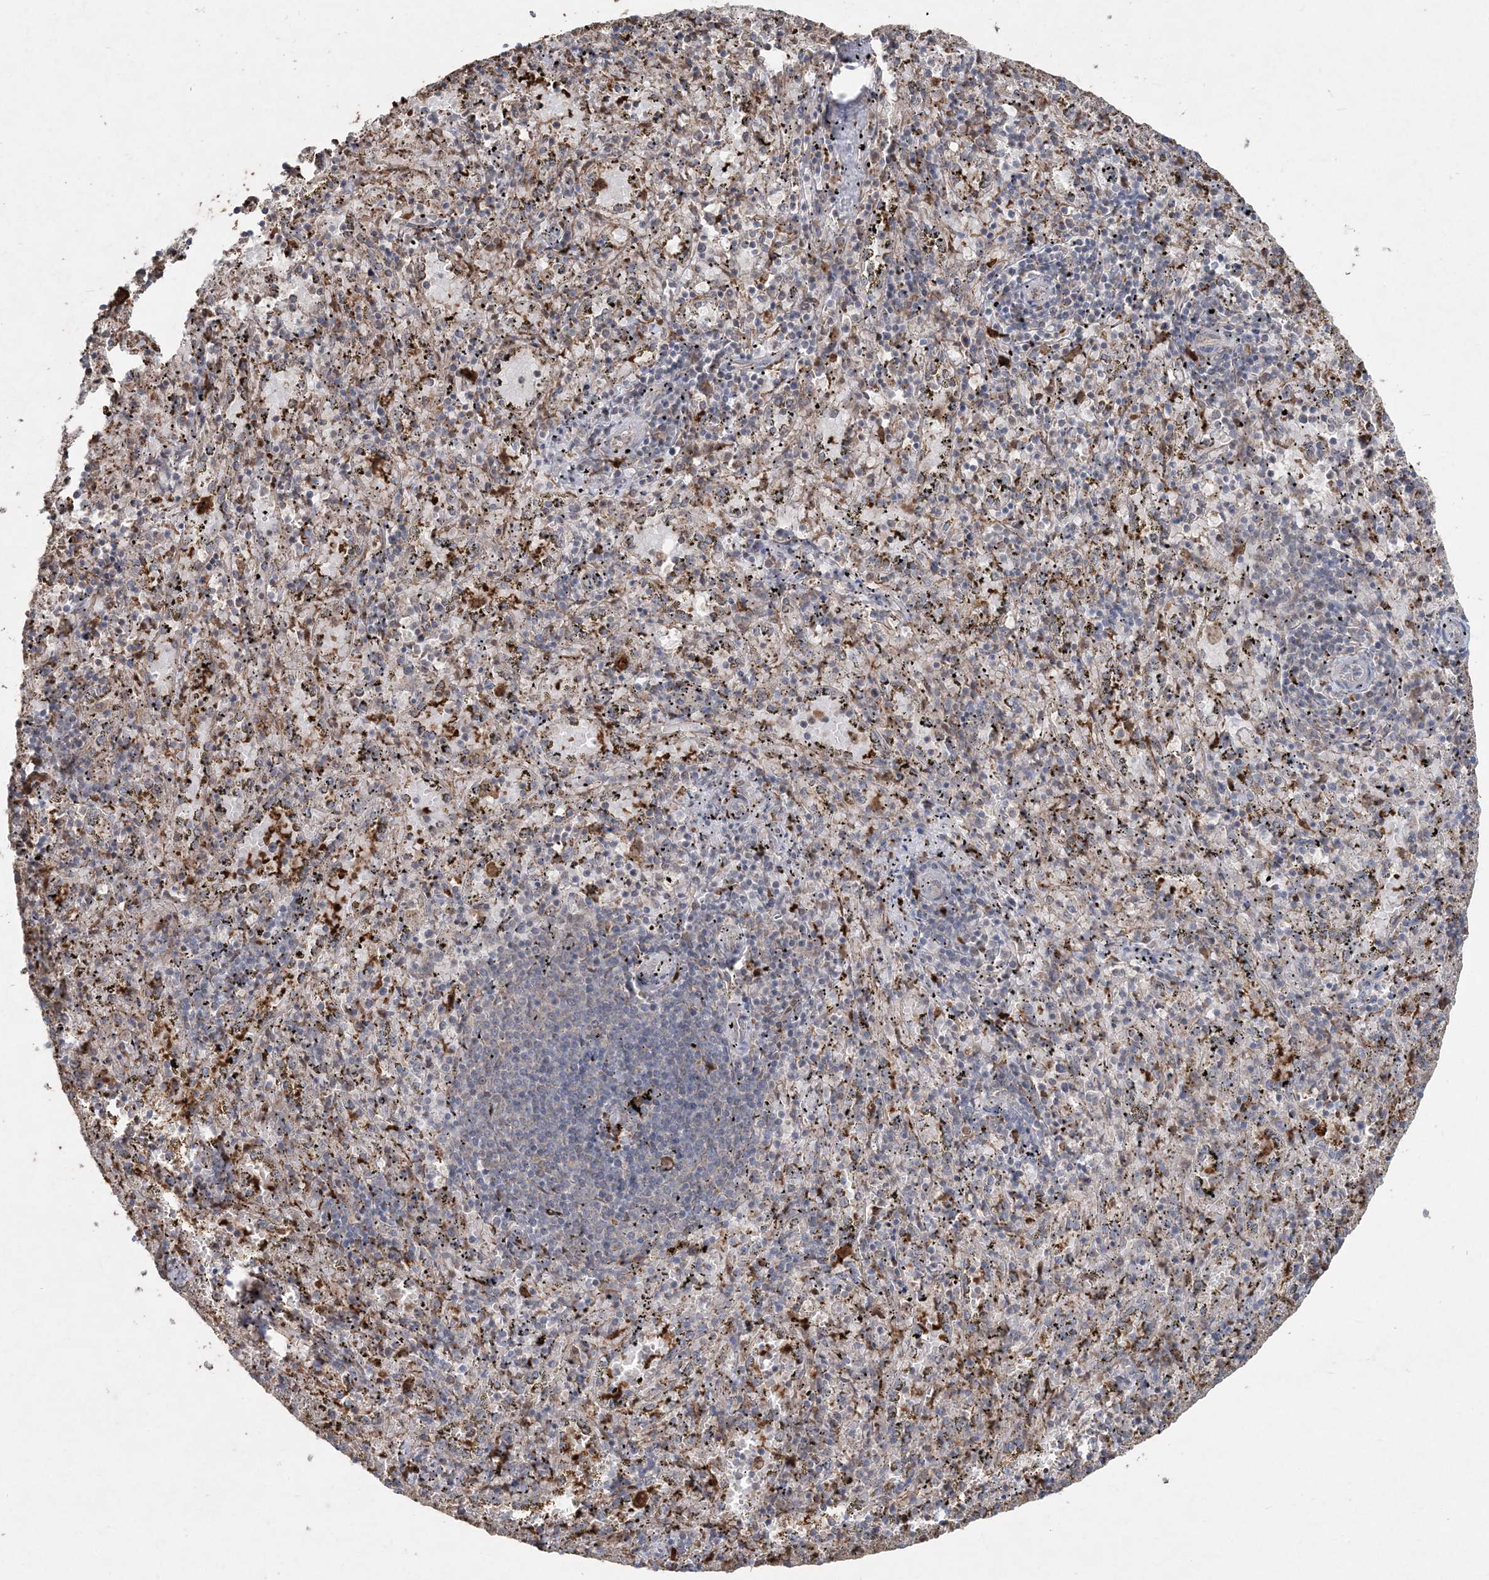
{"staining": {"intensity": "weak", "quantity": "<25%", "location": "cytoplasmic/membranous"}, "tissue": "spleen", "cell_type": "Cells in red pulp", "image_type": "normal", "snomed": [{"axis": "morphology", "description": "Normal tissue, NOS"}, {"axis": "topography", "description": "Spleen"}], "caption": "High magnification brightfield microscopy of normal spleen stained with DAB (3,3'-diaminobenzidine) (brown) and counterstained with hematoxylin (blue): cells in red pulp show no significant staining. Nuclei are stained in blue.", "gene": "SLU7", "patient": {"sex": "male", "age": 11}}